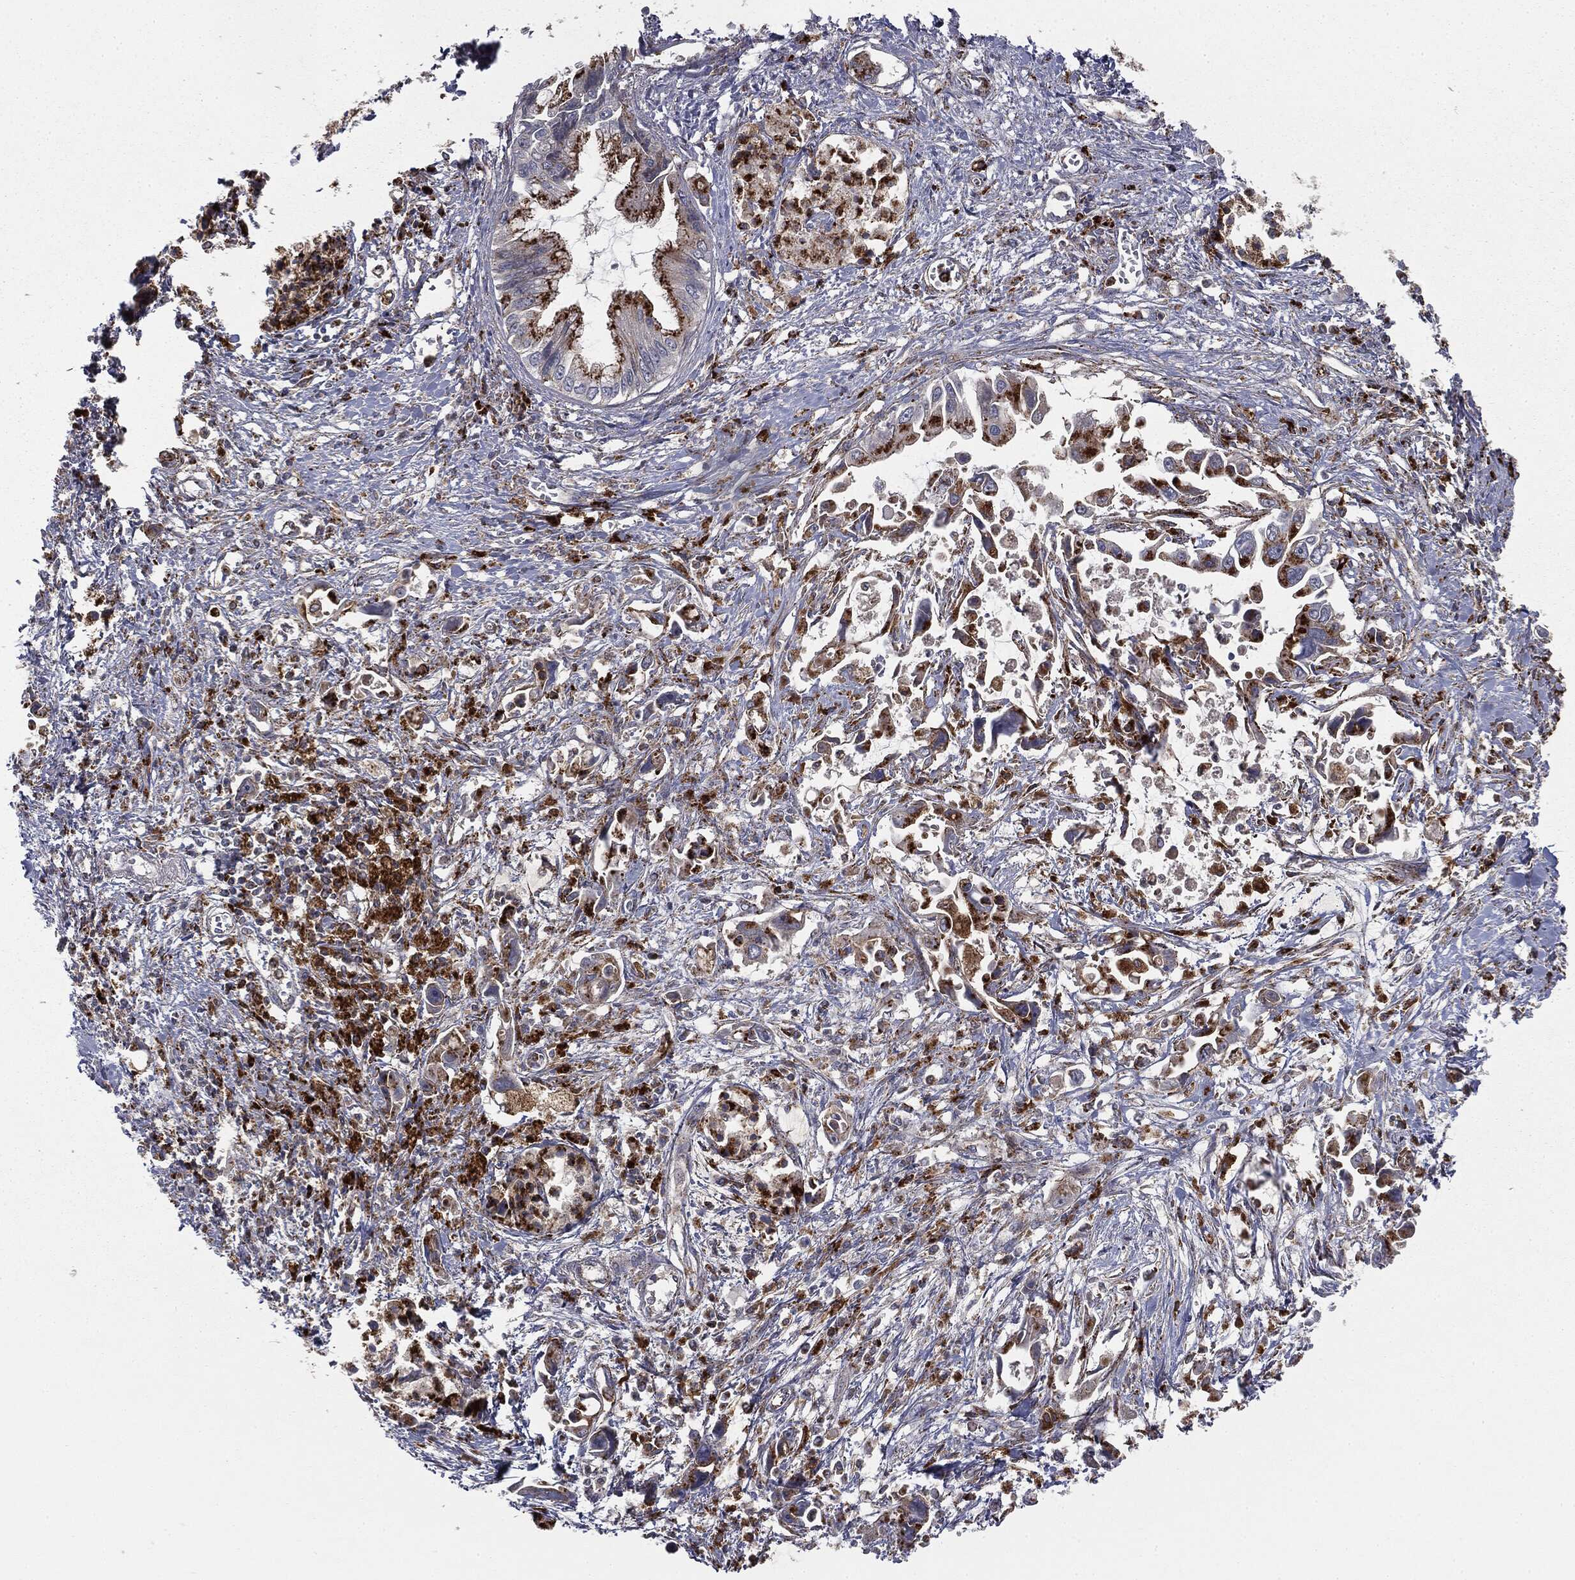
{"staining": {"intensity": "strong", "quantity": ">75%", "location": "cytoplasmic/membranous"}, "tissue": "pancreatic cancer", "cell_type": "Tumor cells", "image_type": "cancer", "snomed": [{"axis": "morphology", "description": "Adenocarcinoma, NOS"}, {"axis": "topography", "description": "Pancreas"}], "caption": "This image displays immunohistochemistry staining of adenocarcinoma (pancreatic), with high strong cytoplasmic/membranous staining in approximately >75% of tumor cells.", "gene": "CTSA", "patient": {"sex": "male", "age": 84}}